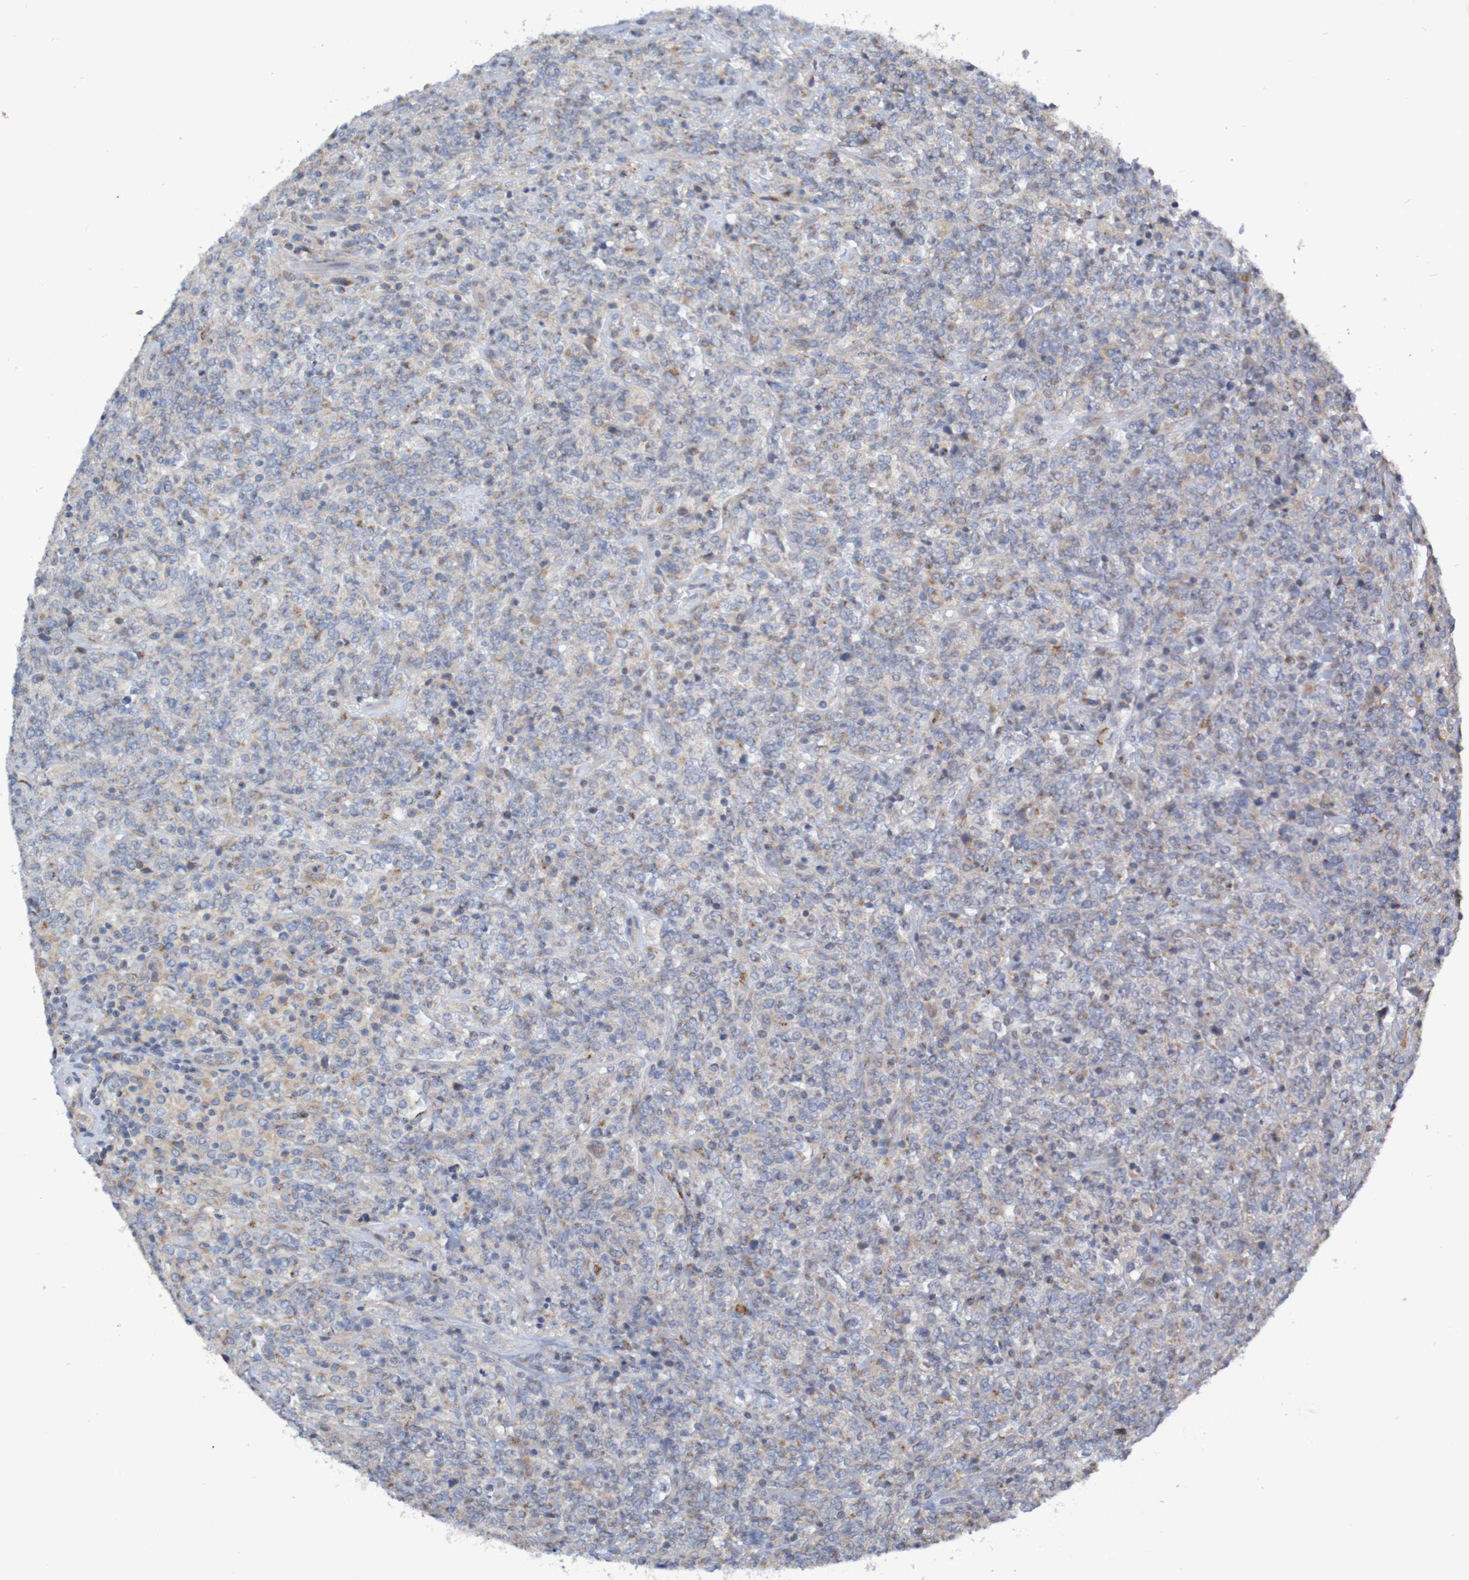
{"staining": {"intensity": "weak", "quantity": "25%-75%", "location": "cytoplasmic/membranous"}, "tissue": "lymphoma", "cell_type": "Tumor cells", "image_type": "cancer", "snomed": [{"axis": "morphology", "description": "Malignant lymphoma, non-Hodgkin's type, High grade"}, {"axis": "topography", "description": "Soft tissue"}], "caption": "Immunohistochemistry (DAB (3,3'-diaminobenzidine)) staining of high-grade malignant lymphoma, non-Hodgkin's type shows weak cytoplasmic/membranous protein staining in approximately 25%-75% of tumor cells.", "gene": "LMBRD2", "patient": {"sex": "male", "age": 18}}